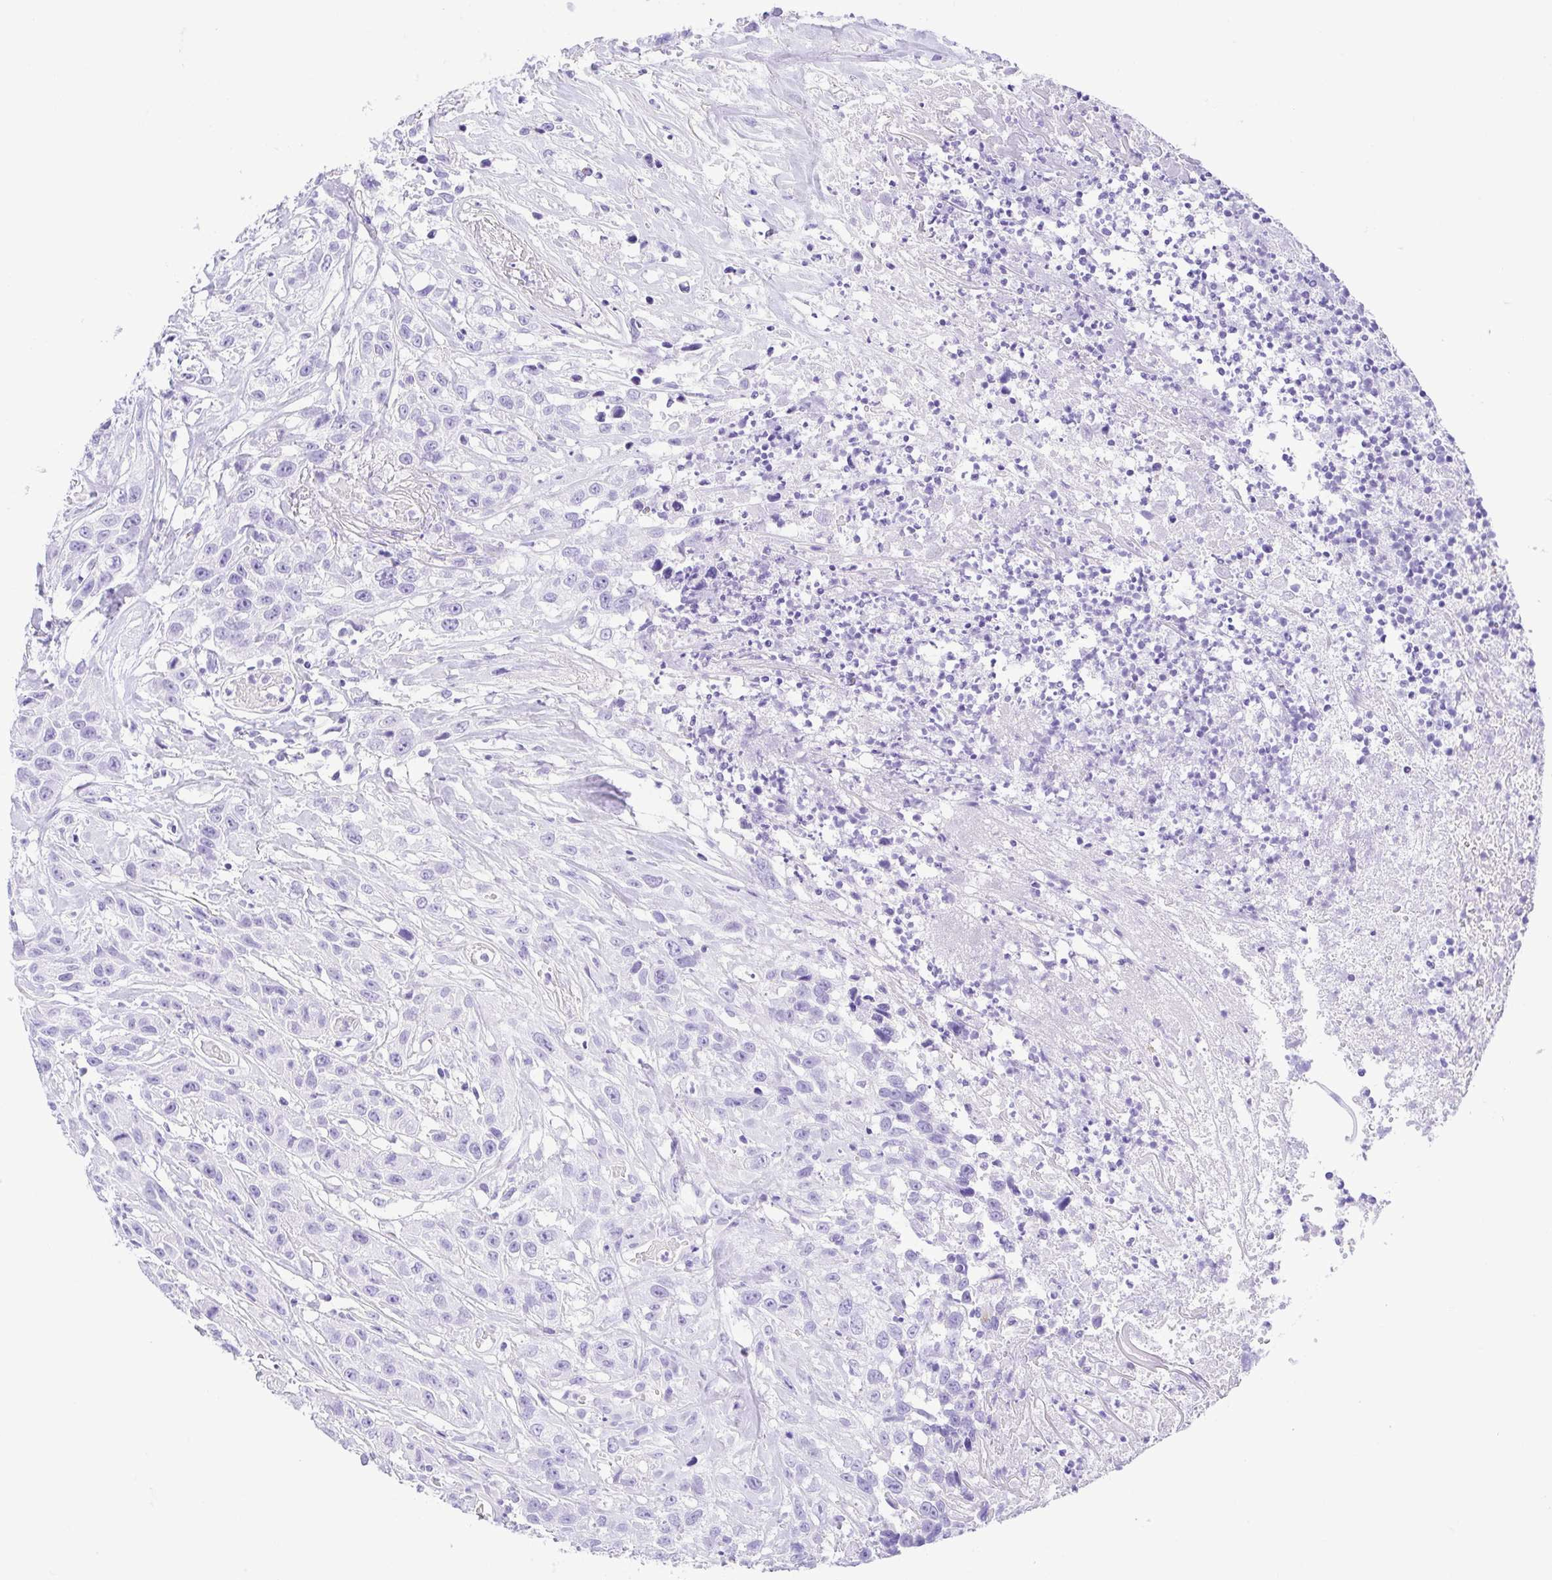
{"staining": {"intensity": "strong", "quantity": "<25%", "location": "cytoplasmic/membranous"}, "tissue": "head and neck cancer", "cell_type": "Tumor cells", "image_type": "cancer", "snomed": [{"axis": "morphology", "description": "Squamous cell carcinoma, NOS"}, {"axis": "topography", "description": "Head-Neck"}], "caption": "IHC of human head and neck squamous cell carcinoma shows medium levels of strong cytoplasmic/membranous expression in about <25% of tumor cells. The staining is performed using DAB brown chromogen to label protein expression. The nuclei are counter-stained blue using hematoxylin.", "gene": "CDSN", "patient": {"sex": "male", "age": 57}}